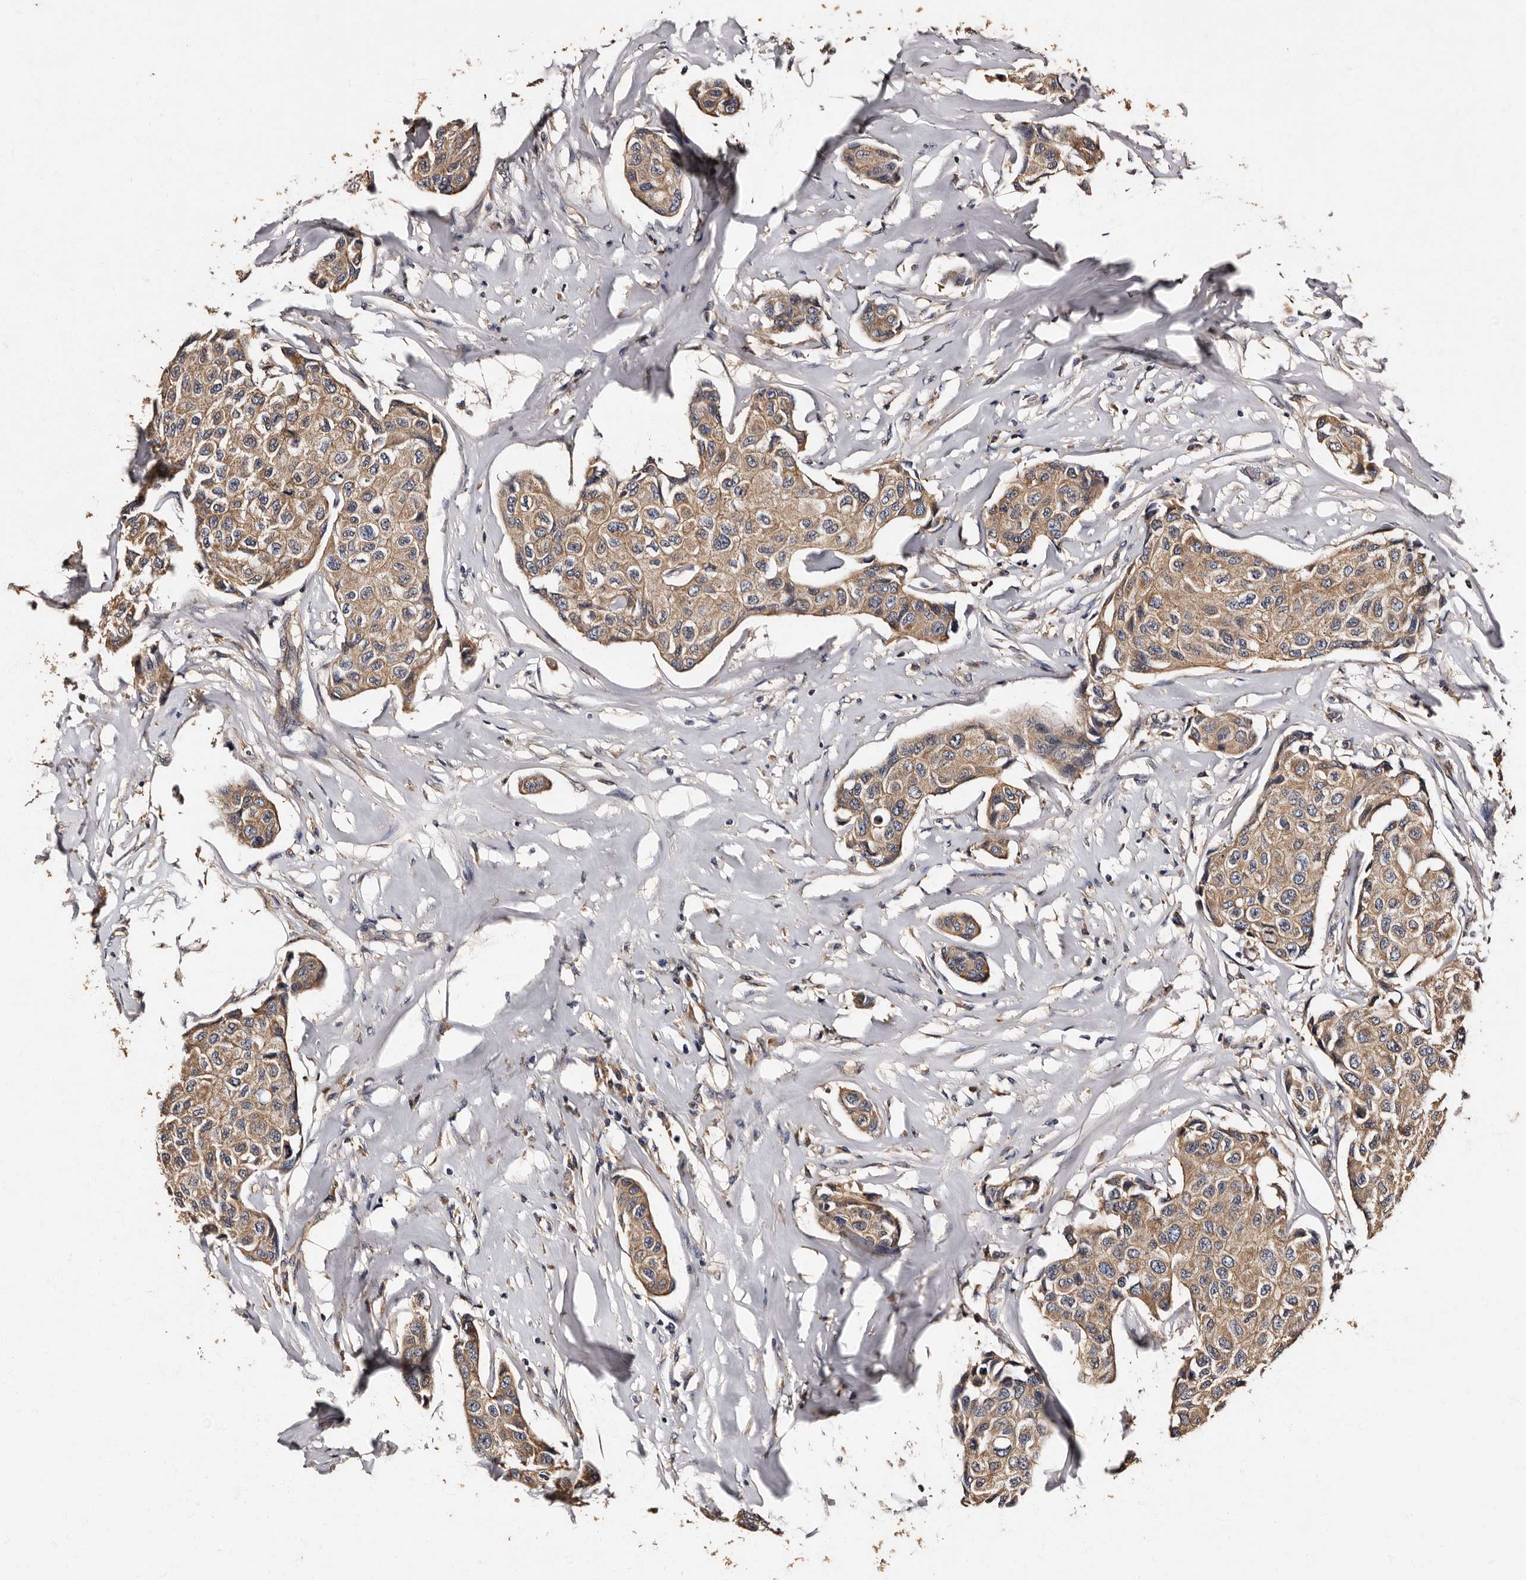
{"staining": {"intensity": "moderate", "quantity": ">75%", "location": "cytoplasmic/membranous"}, "tissue": "breast cancer", "cell_type": "Tumor cells", "image_type": "cancer", "snomed": [{"axis": "morphology", "description": "Duct carcinoma"}, {"axis": "topography", "description": "Breast"}], "caption": "Human breast invasive ductal carcinoma stained with a protein marker exhibits moderate staining in tumor cells.", "gene": "ADCK5", "patient": {"sex": "female", "age": 80}}